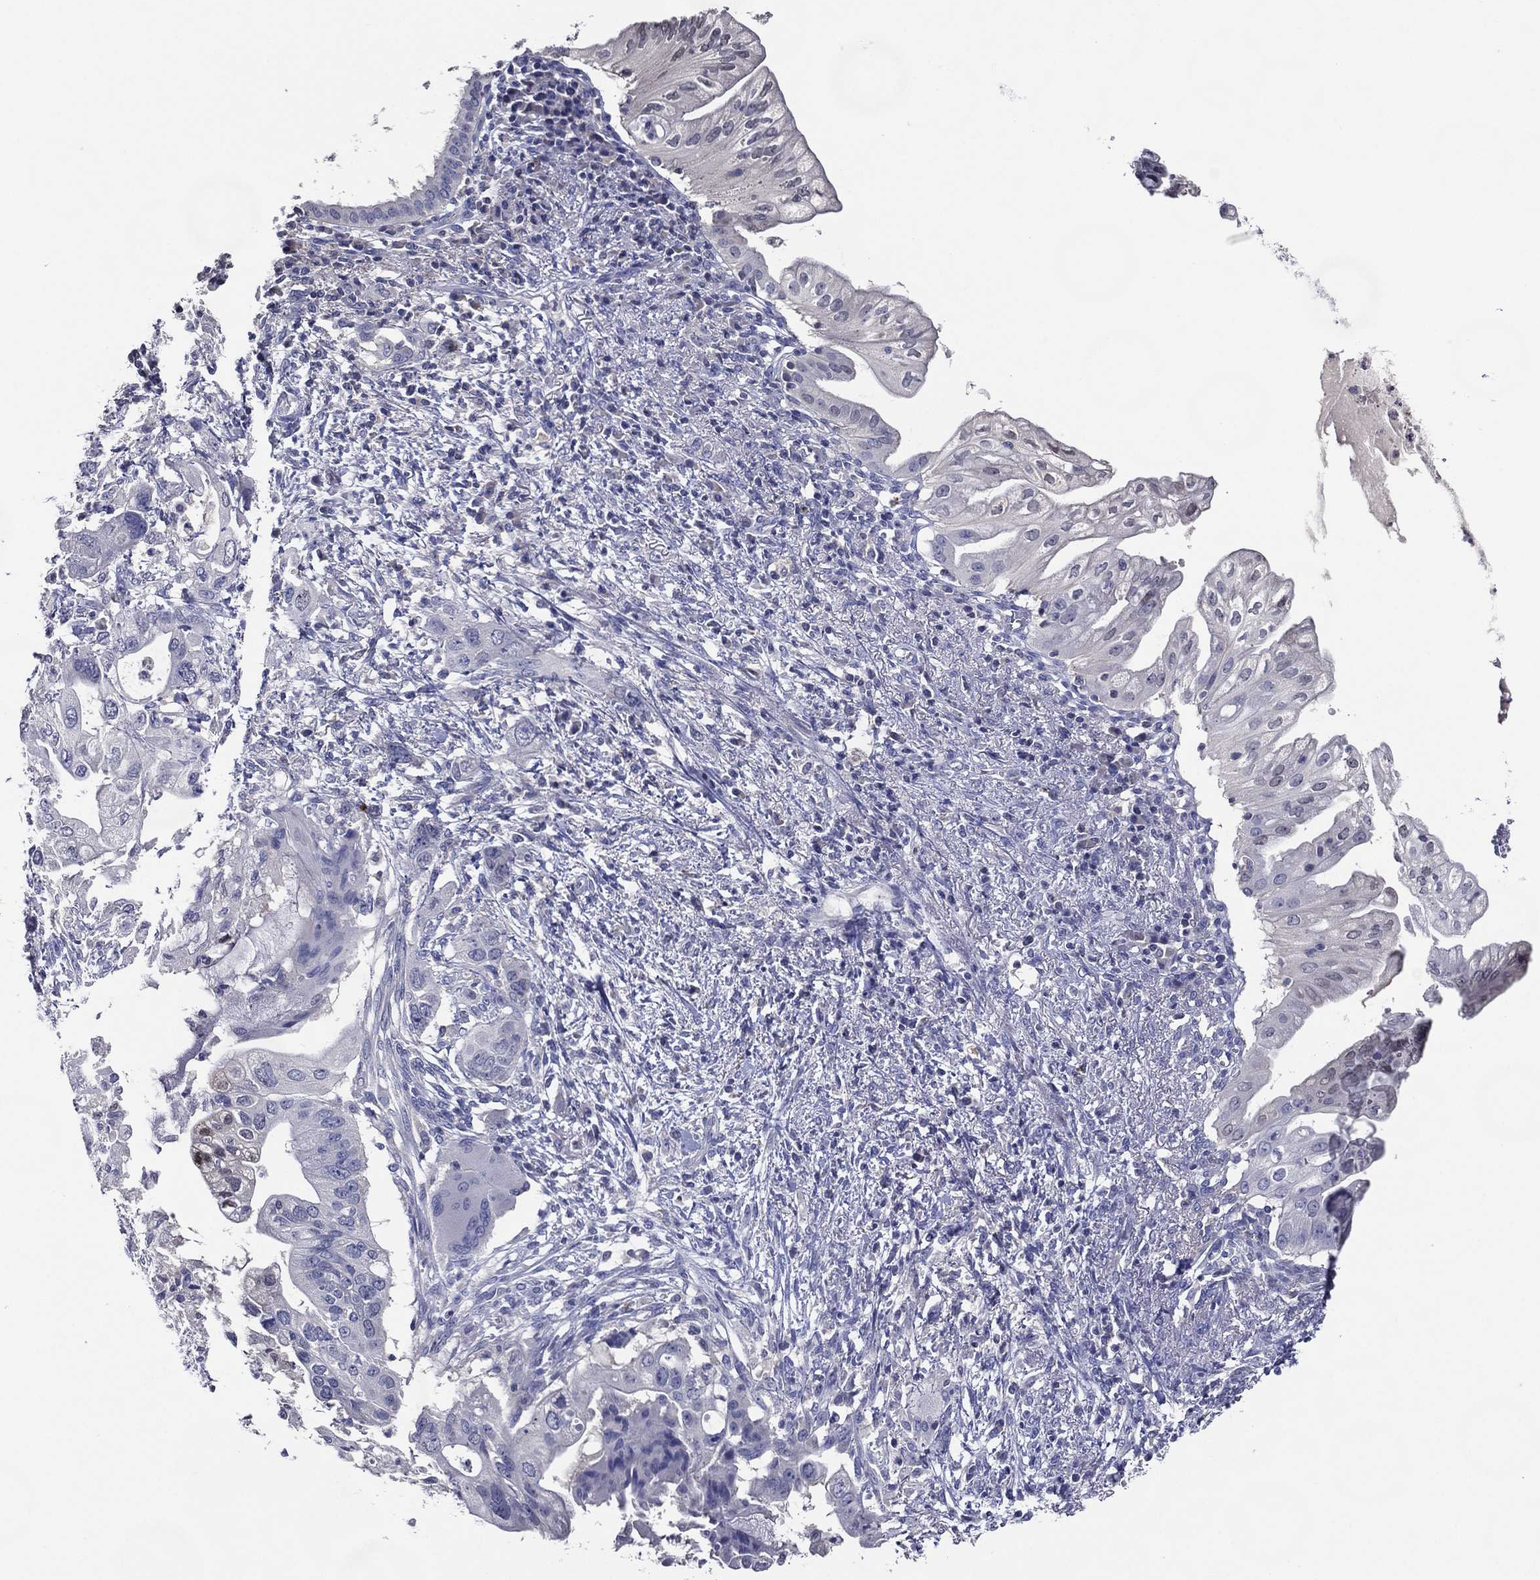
{"staining": {"intensity": "negative", "quantity": "none", "location": "none"}, "tissue": "pancreatic cancer", "cell_type": "Tumor cells", "image_type": "cancer", "snomed": [{"axis": "morphology", "description": "Adenocarcinoma, NOS"}, {"axis": "topography", "description": "Pancreas"}], "caption": "The histopathology image reveals no staining of tumor cells in pancreatic cancer (adenocarcinoma).", "gene": "TFAP2A", "patient": {"sex": "female", "age": 72}}